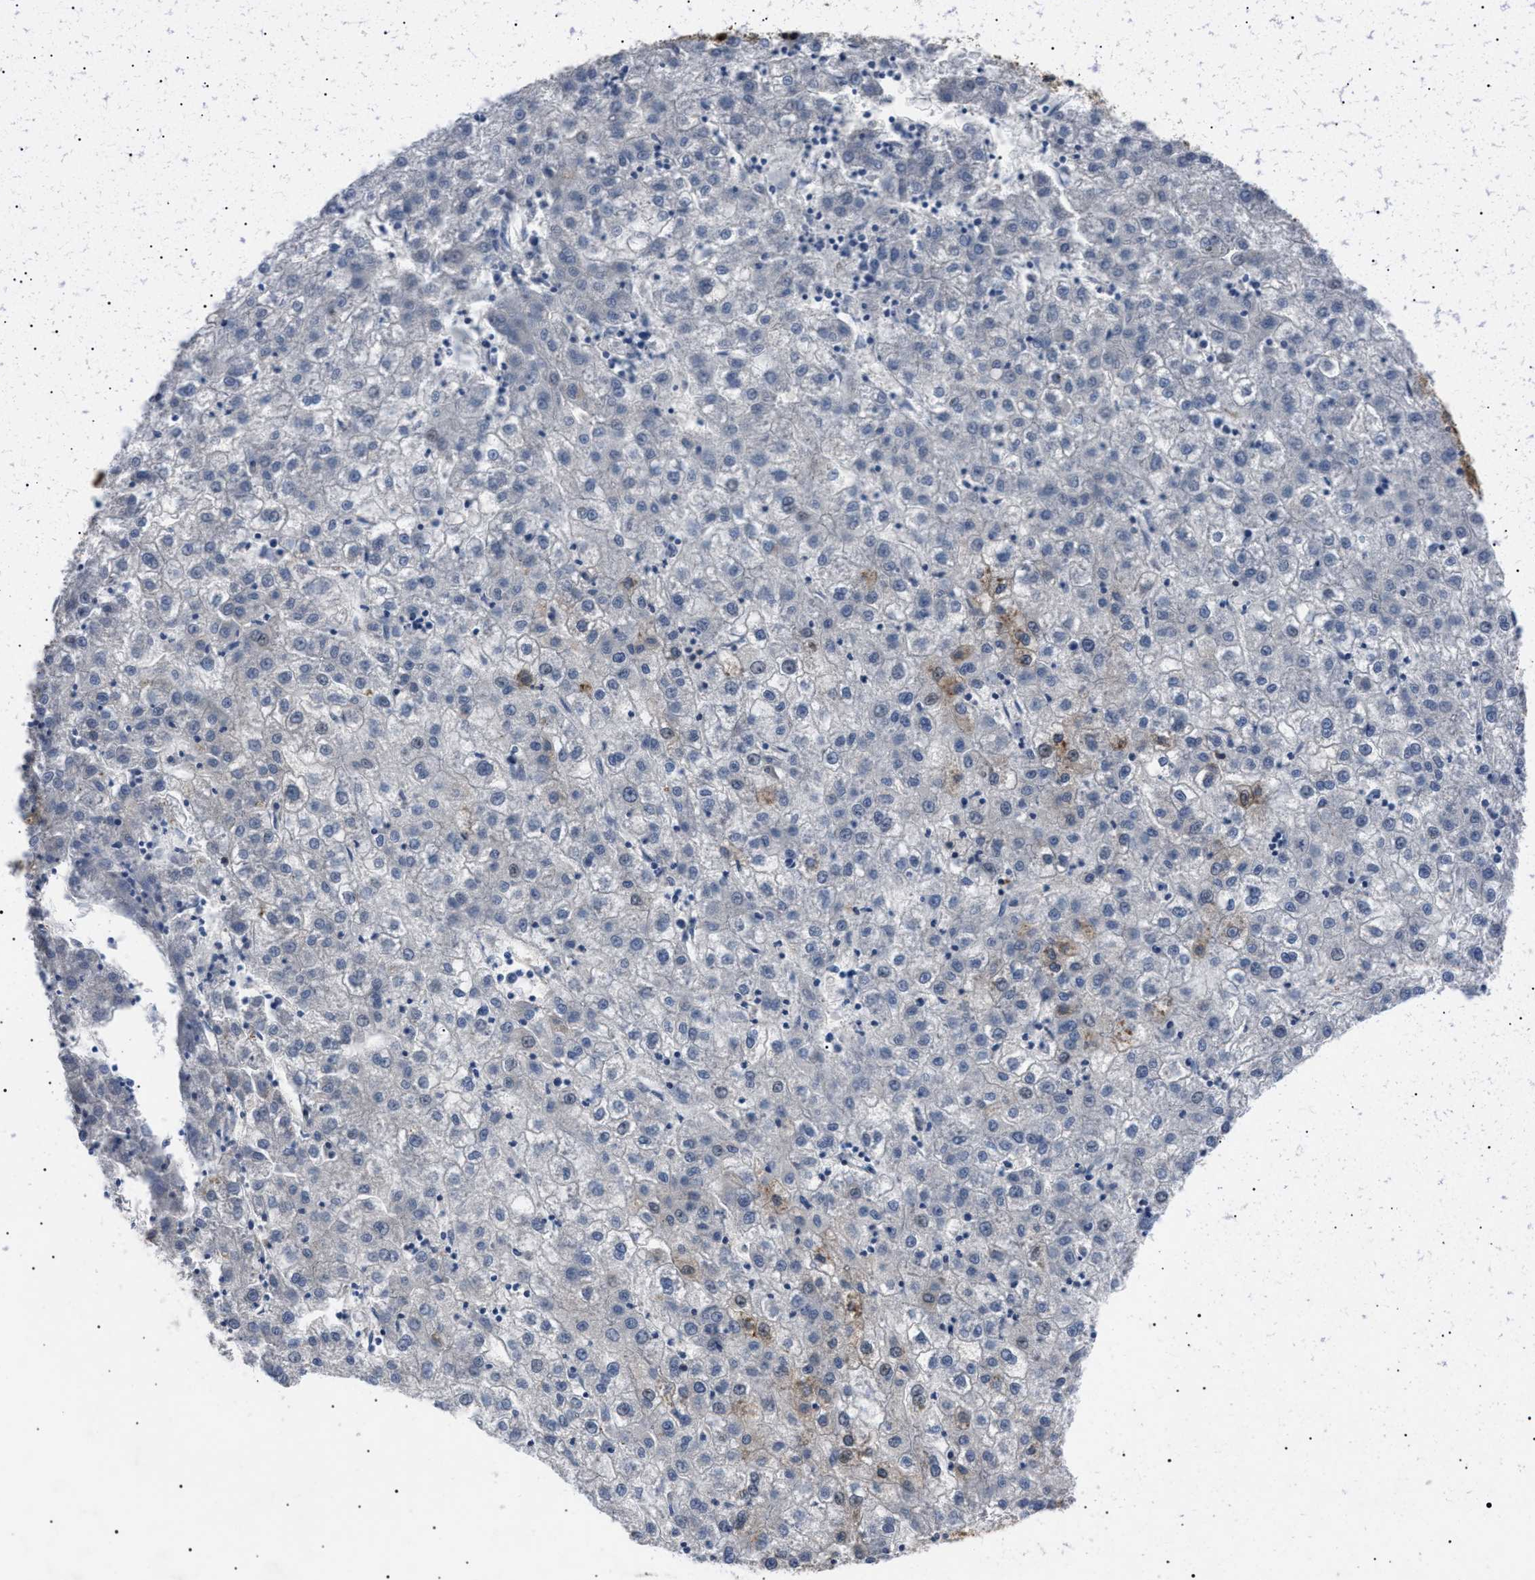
{"staining": {"intensity": "weak", "quantity": "<25%", "location": "cytoplasmic/membranous"}, "tissue": "liver cancer", "cell_type": "Tumor cells", "image_type": "cancer", "snomed": [{"axis": "morphology", "description": "Carcinoma, Hepatocellular, NOS"}, {"axis": "topography", "description": "Liver"}], "caption": "There is no significant expression in tumor cells of liver cancer.", "gene": "DERL1", "patient": {"sex": "male", "age": 72}}